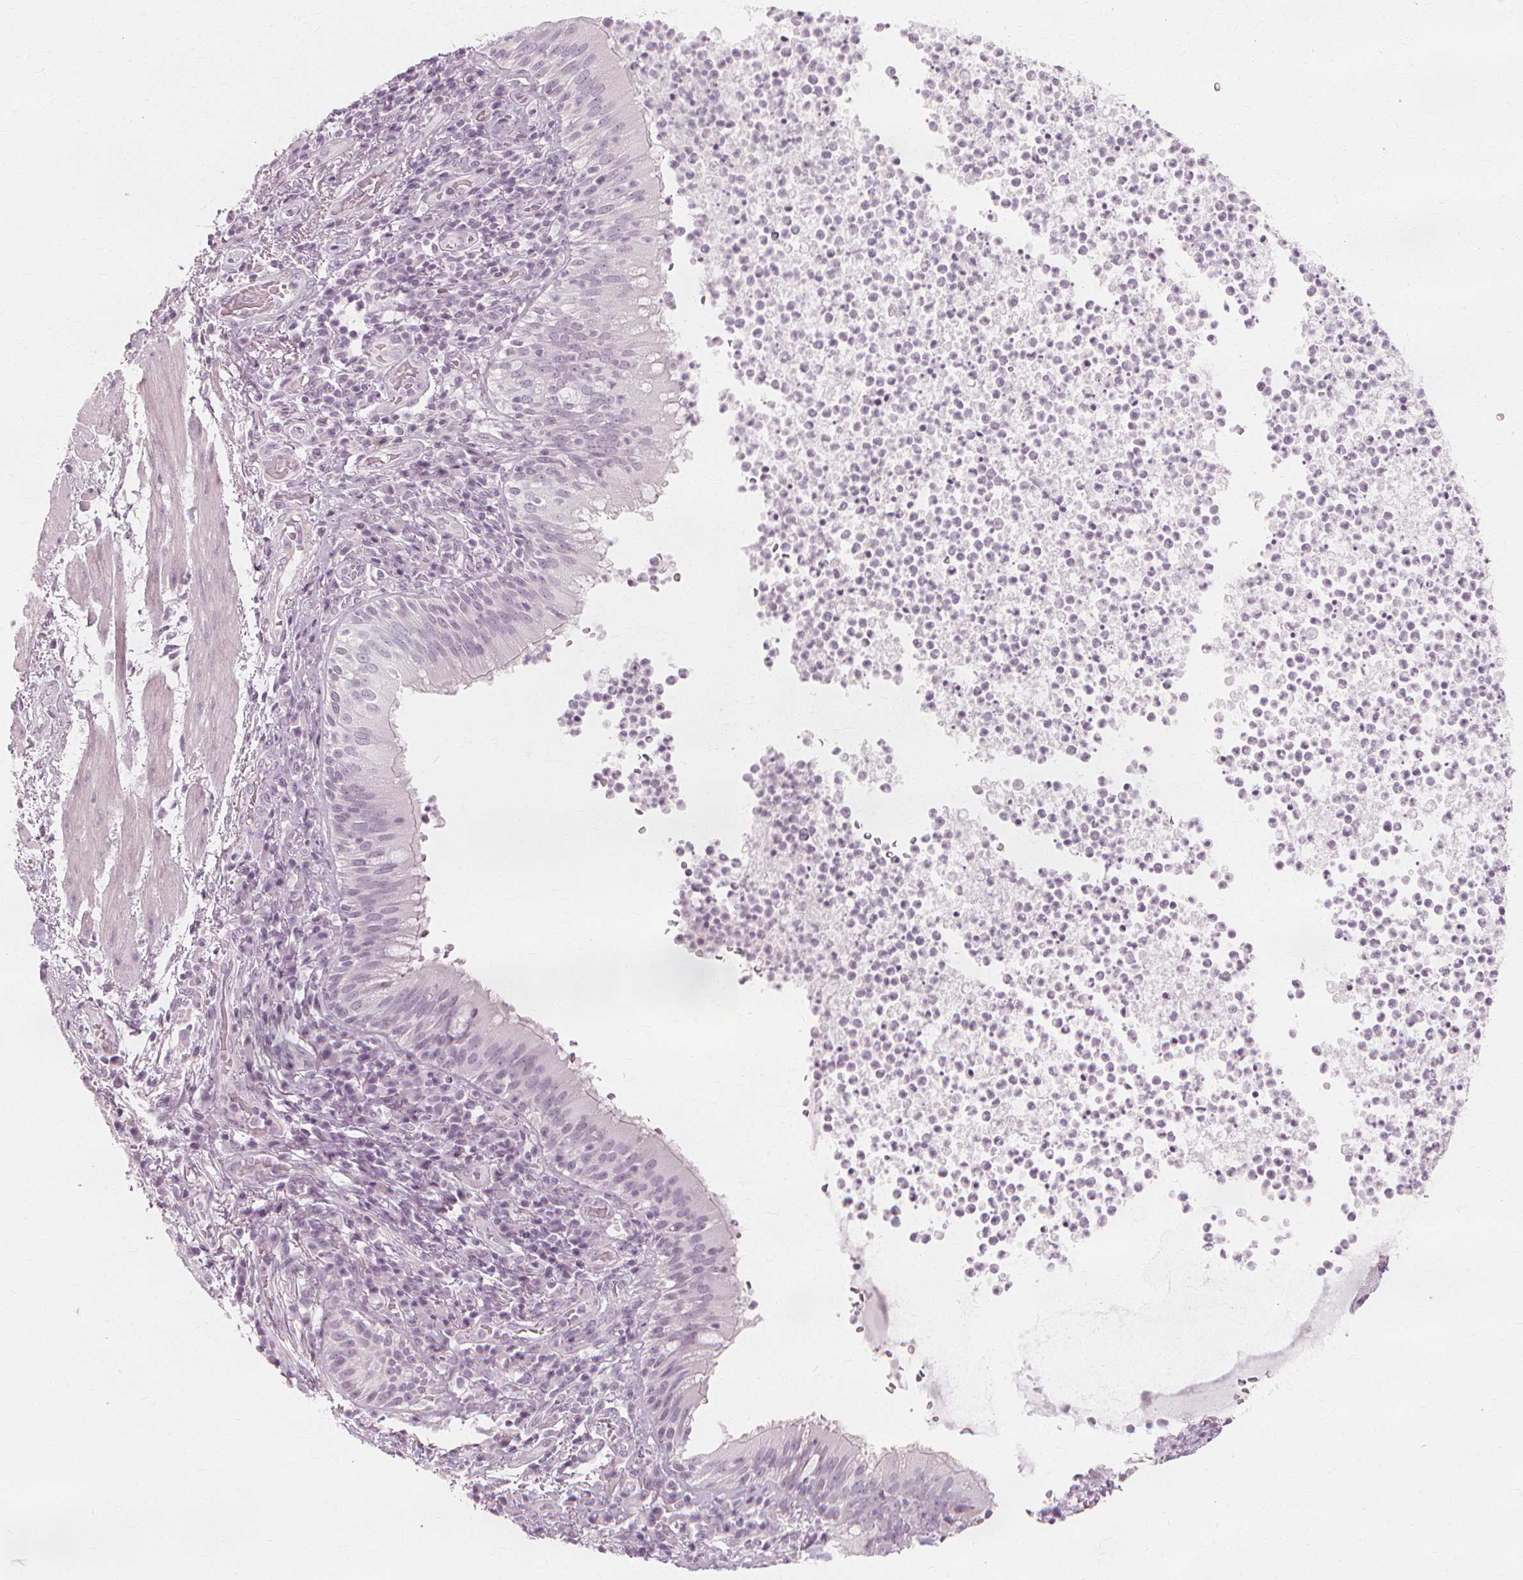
{"staining": {"intensity": "negative", "quantity": "none", "location": "none"}, "tissue": "bronchus", "cell_type": "Respiratory epithelial cells", "image_type": "normal", "snomed": [{"axis": "morphology", "description": "Normal tissue, NOS"}, {"axis": "topography", "description": "Lymph node"}, {"axis": "topography", "description": "Bronchus"}], "caption": "Histopathology image shows no protein positivity in respiratory epithelial cells of benign bronchus. (DAB IHC visualized using brightfield microscopy, high magnification).", "gene": "NXPE1", "patient": {"sex": "male", "age": 56}}